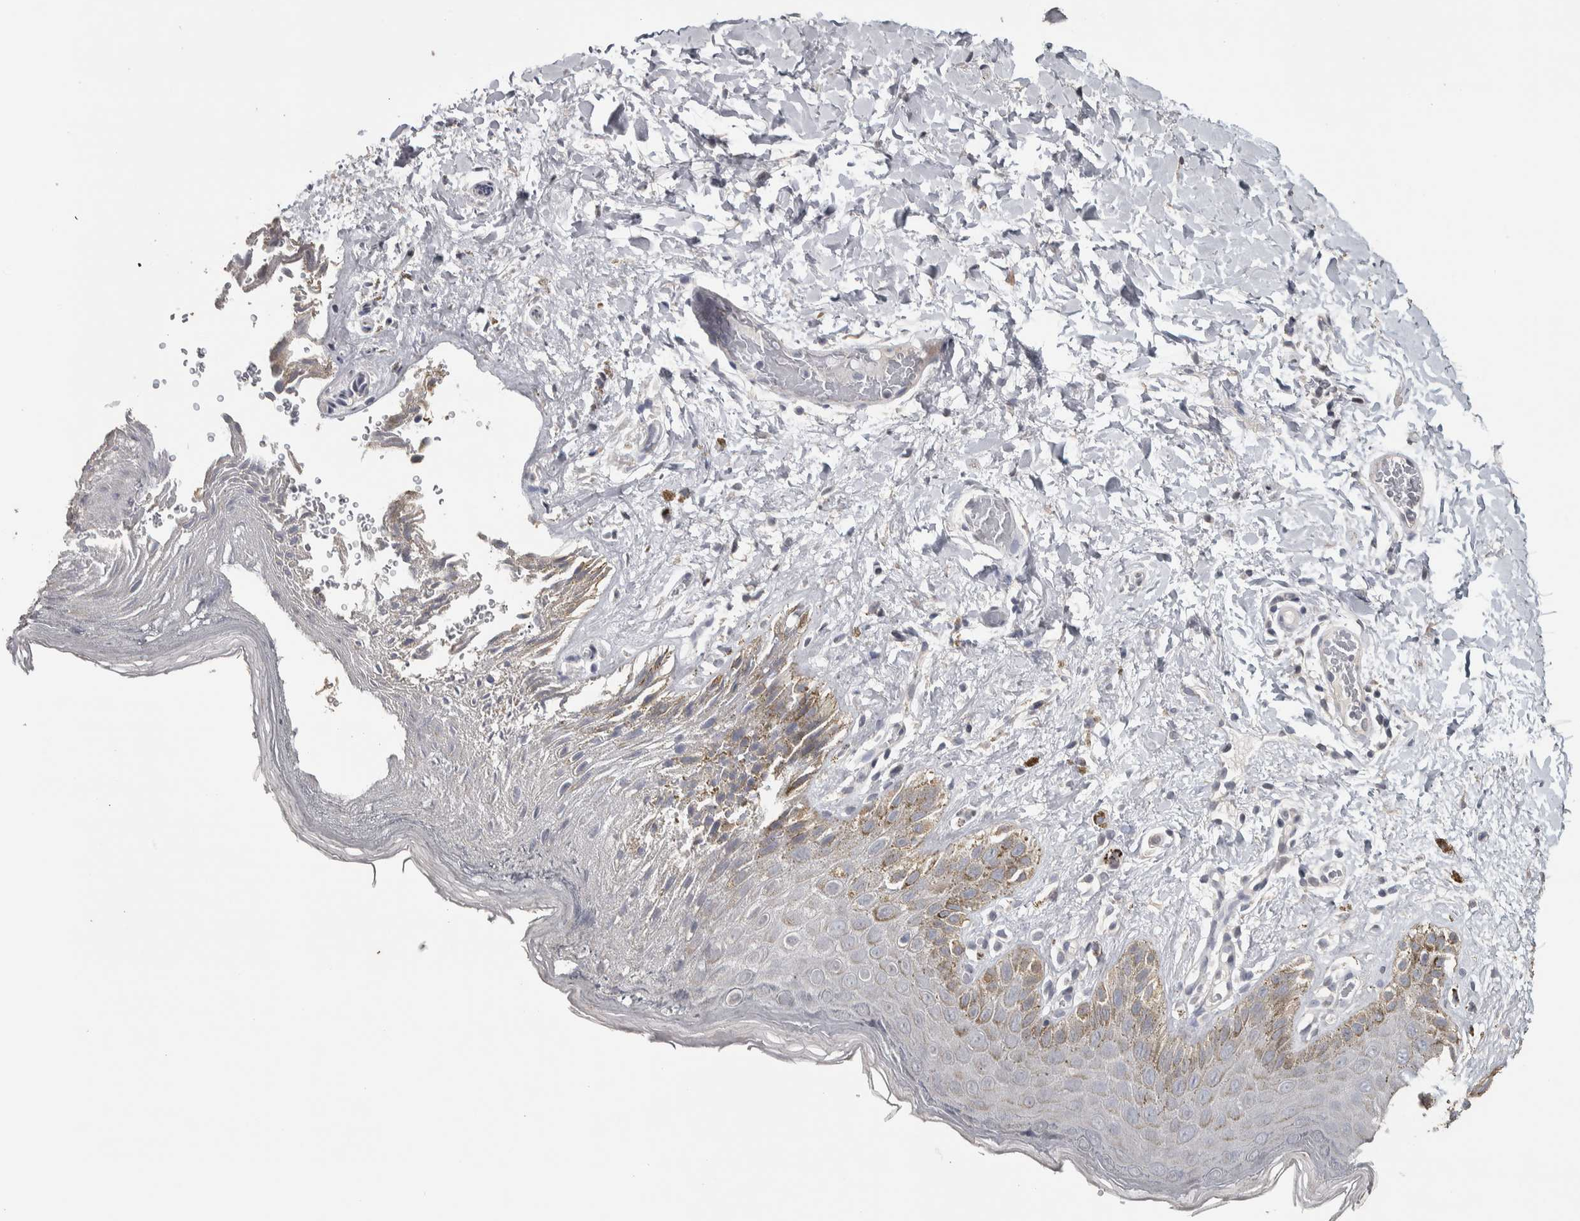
{"staining": {"intensity": "weak", "quantity": "<25%", "location": "cytoplasmic/membranous"}, "tissue": "skin", "cell_type": "Epidermal cells", "image_type": "normal", "snomed": [{"axis": "morphology", "description": "Normal tissue, NOS"}, {"axis": "topography", "description": "Anal"}], "caption": "IHC of normal skin exhibits no positivity in epidermal cells.", "gene": "NECAB1", "patient": {"sex": "male", "age": 44}}